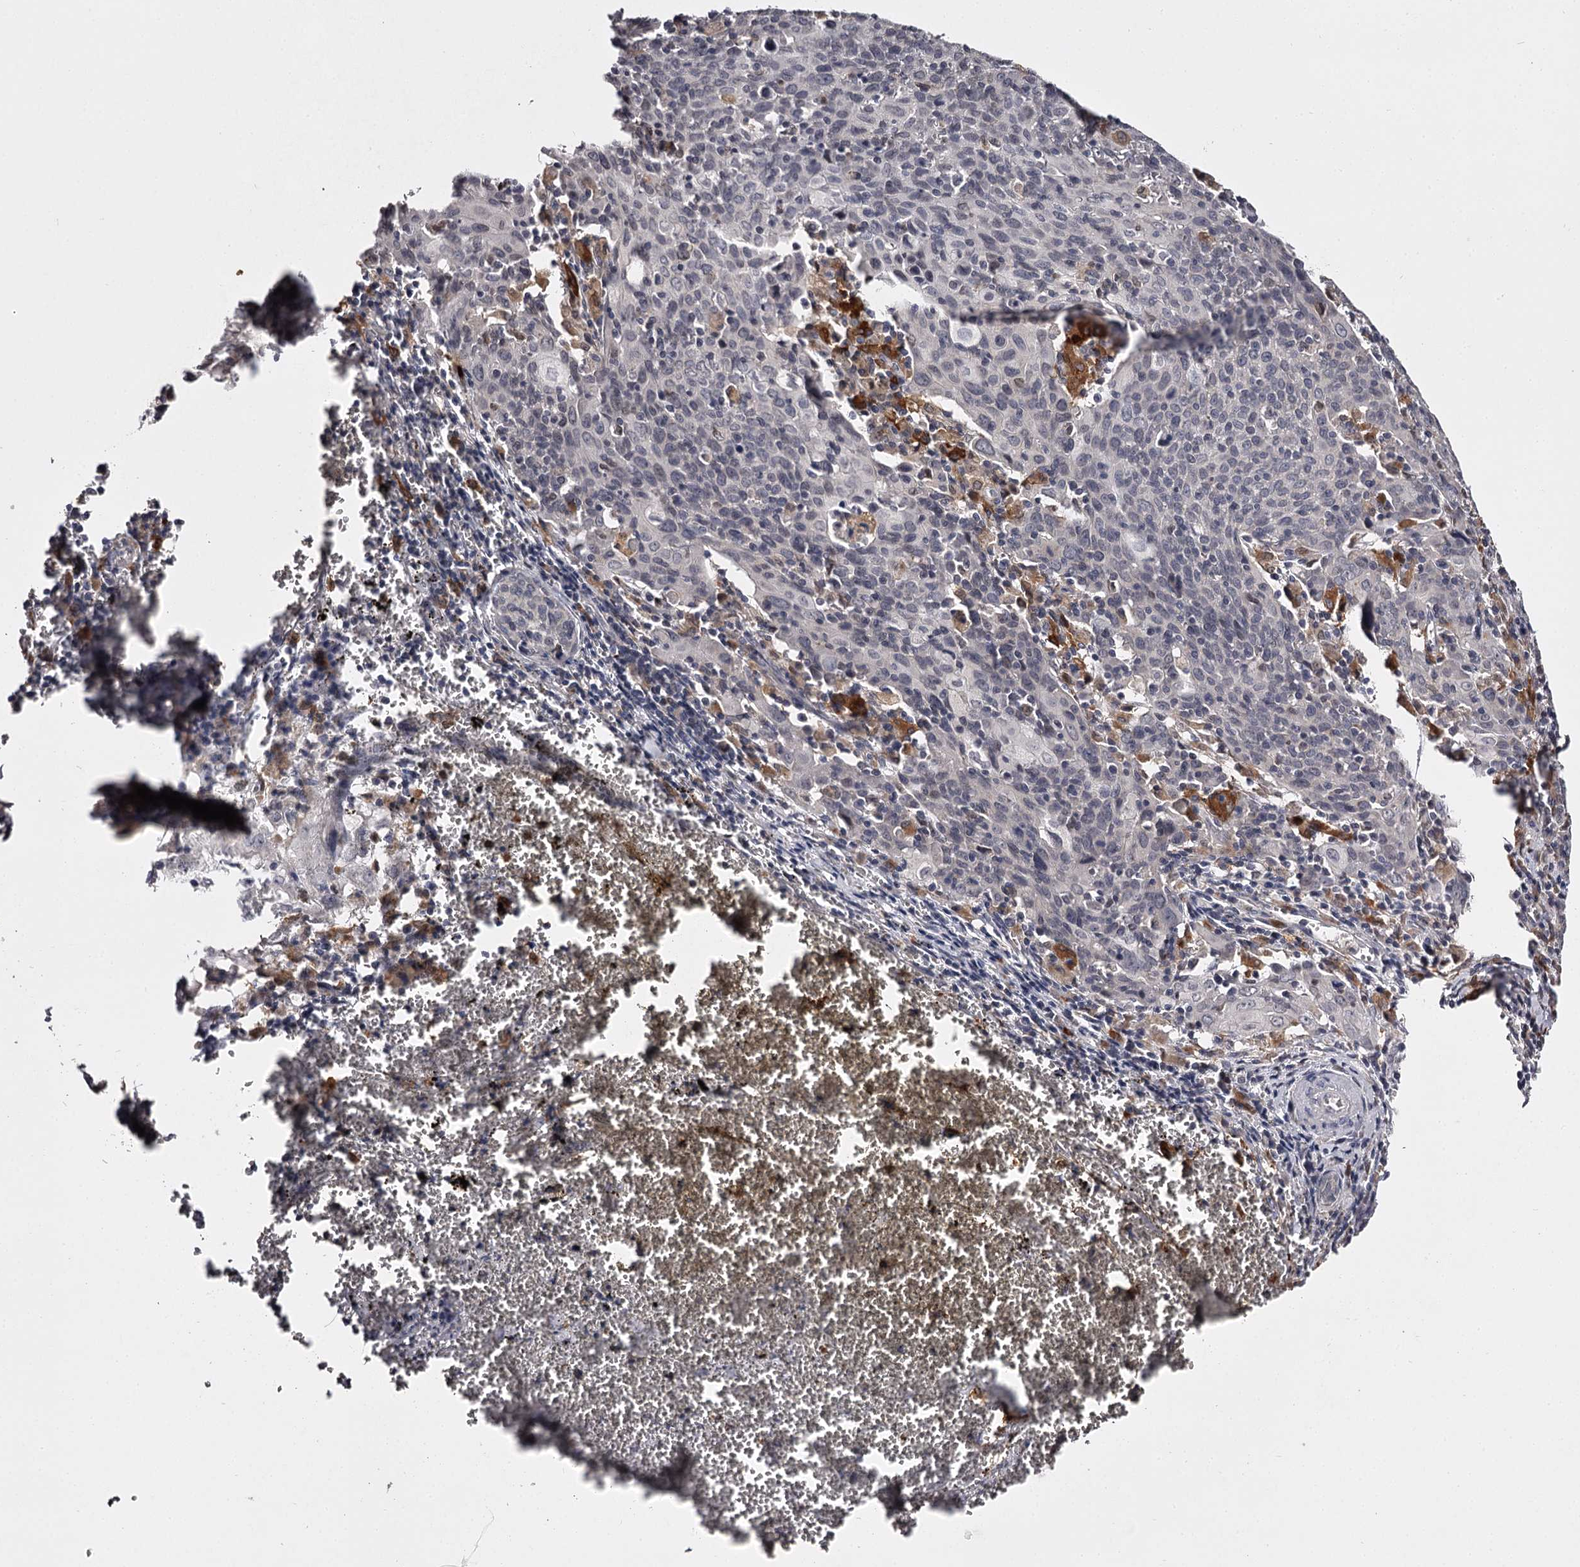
{"staining": {"intensity": "negative", "quantity": "none", "location": "none"}, "tissue": "cervical cancer", "cell_type": "Tumor cells", "image_type": "cancer", "snomed": [{"axis": "morphology", "description": "Squamous cell carcinoma, NOS"}, {"axis": "topography", "description": "Cervix"}], "caption": "DAB (3,3'-diaminobenzidine) immunohistochemical staining of cervical cancer (squamous cell carcinoma) demonstrates no significant expression in tumor cells.", "gene": "SLC32A1", "patient": {"sex": "female", "age": 67}}